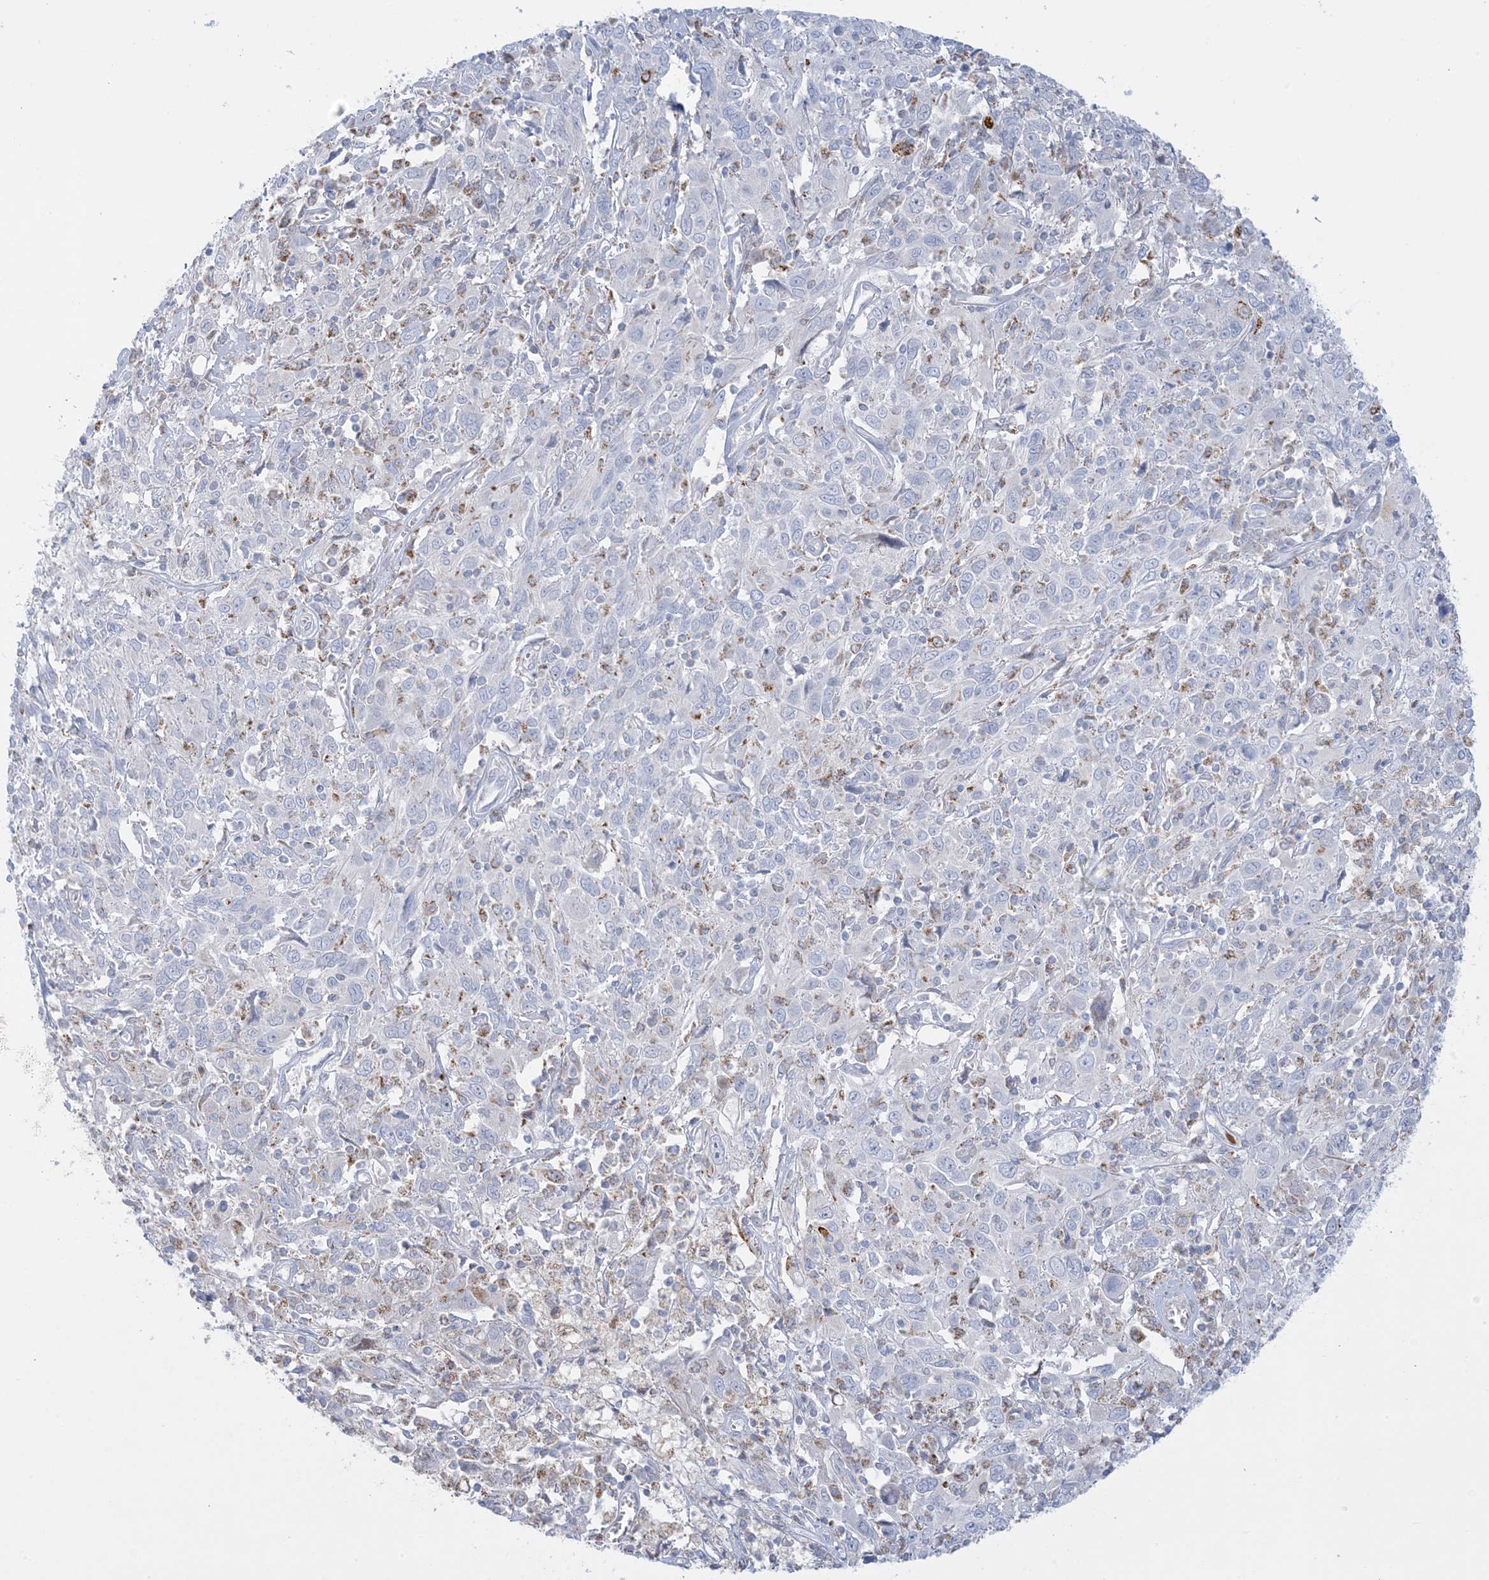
{"staining": {"intensity": "negative", "quantity": "none", "location": "none"}, "tissue": "cervical cancer", "cell_type": "Tumor cells", "image_type": "cancer", "snomed": [{"axis": "morphology", "description": "Squamous cell carcinoma, NOS"}, {"axis": "topography", "description": "Cervix"}], "caption": "IHC of cervical cancer (squamous cell carcinoma) shows no expression in tumor cells.", "gene": "KCTD6", "patient": {"sex": "female", "age": 46}}